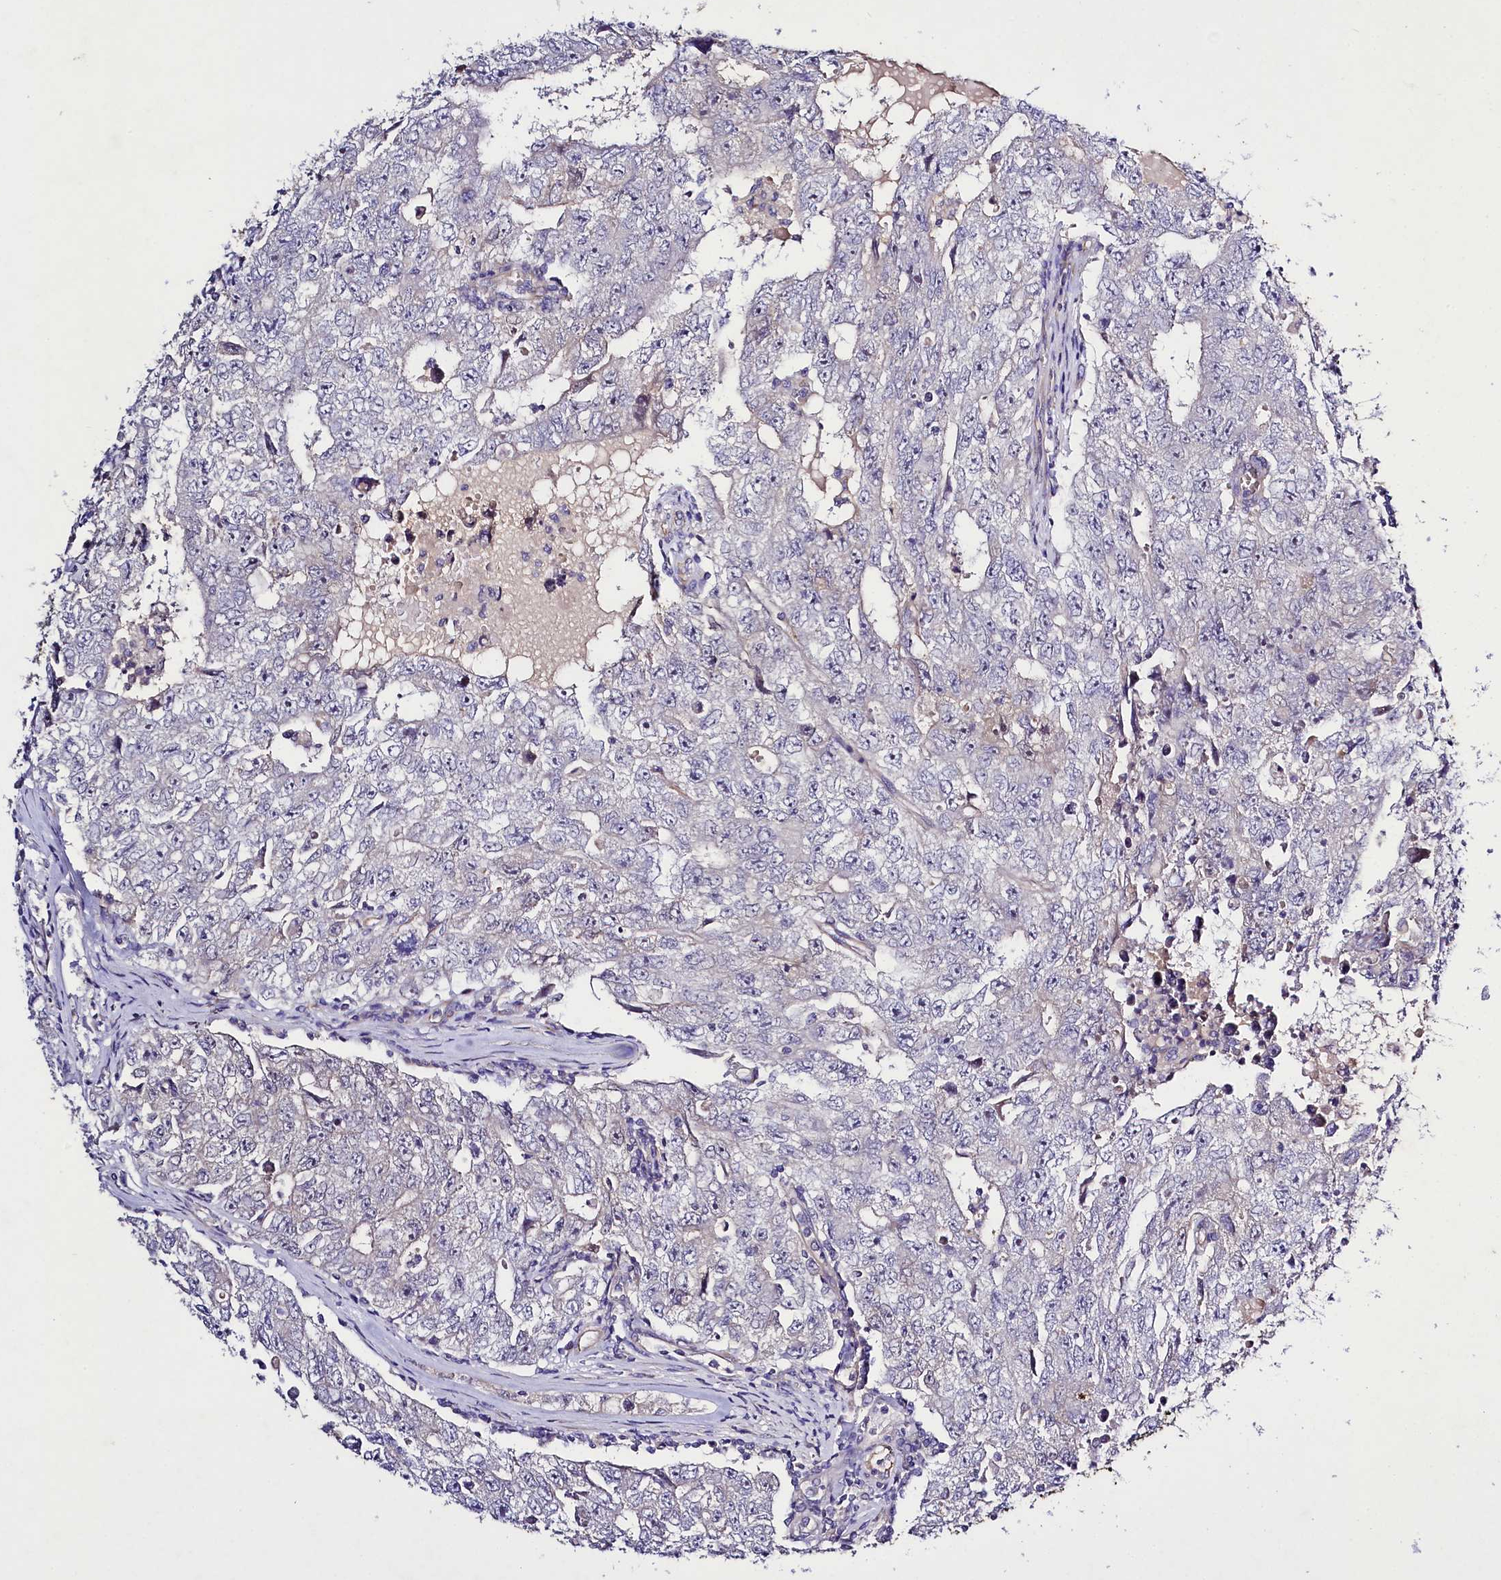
{"staining": {"intensity": "negative", "quantity": "none", "location": "none"}, "tissue": "testis cancer", "cell_type": "Tumor cells", "image_type": "cancer", "snomed": [{"axis": "morphology", "description": "Carcinoma, Embryonal, NOS"}, {"axis": "topography", "description": "Testis"}], "caption": "This image is of testis cancer stained with immunohistochemistry (IHC) to label a protein in brown with the nuclei are counter-stained blue. There is no positivity in tumor cells.", "gene": "SLC7A1", "patient": {"sex": "male", "age": 17}}